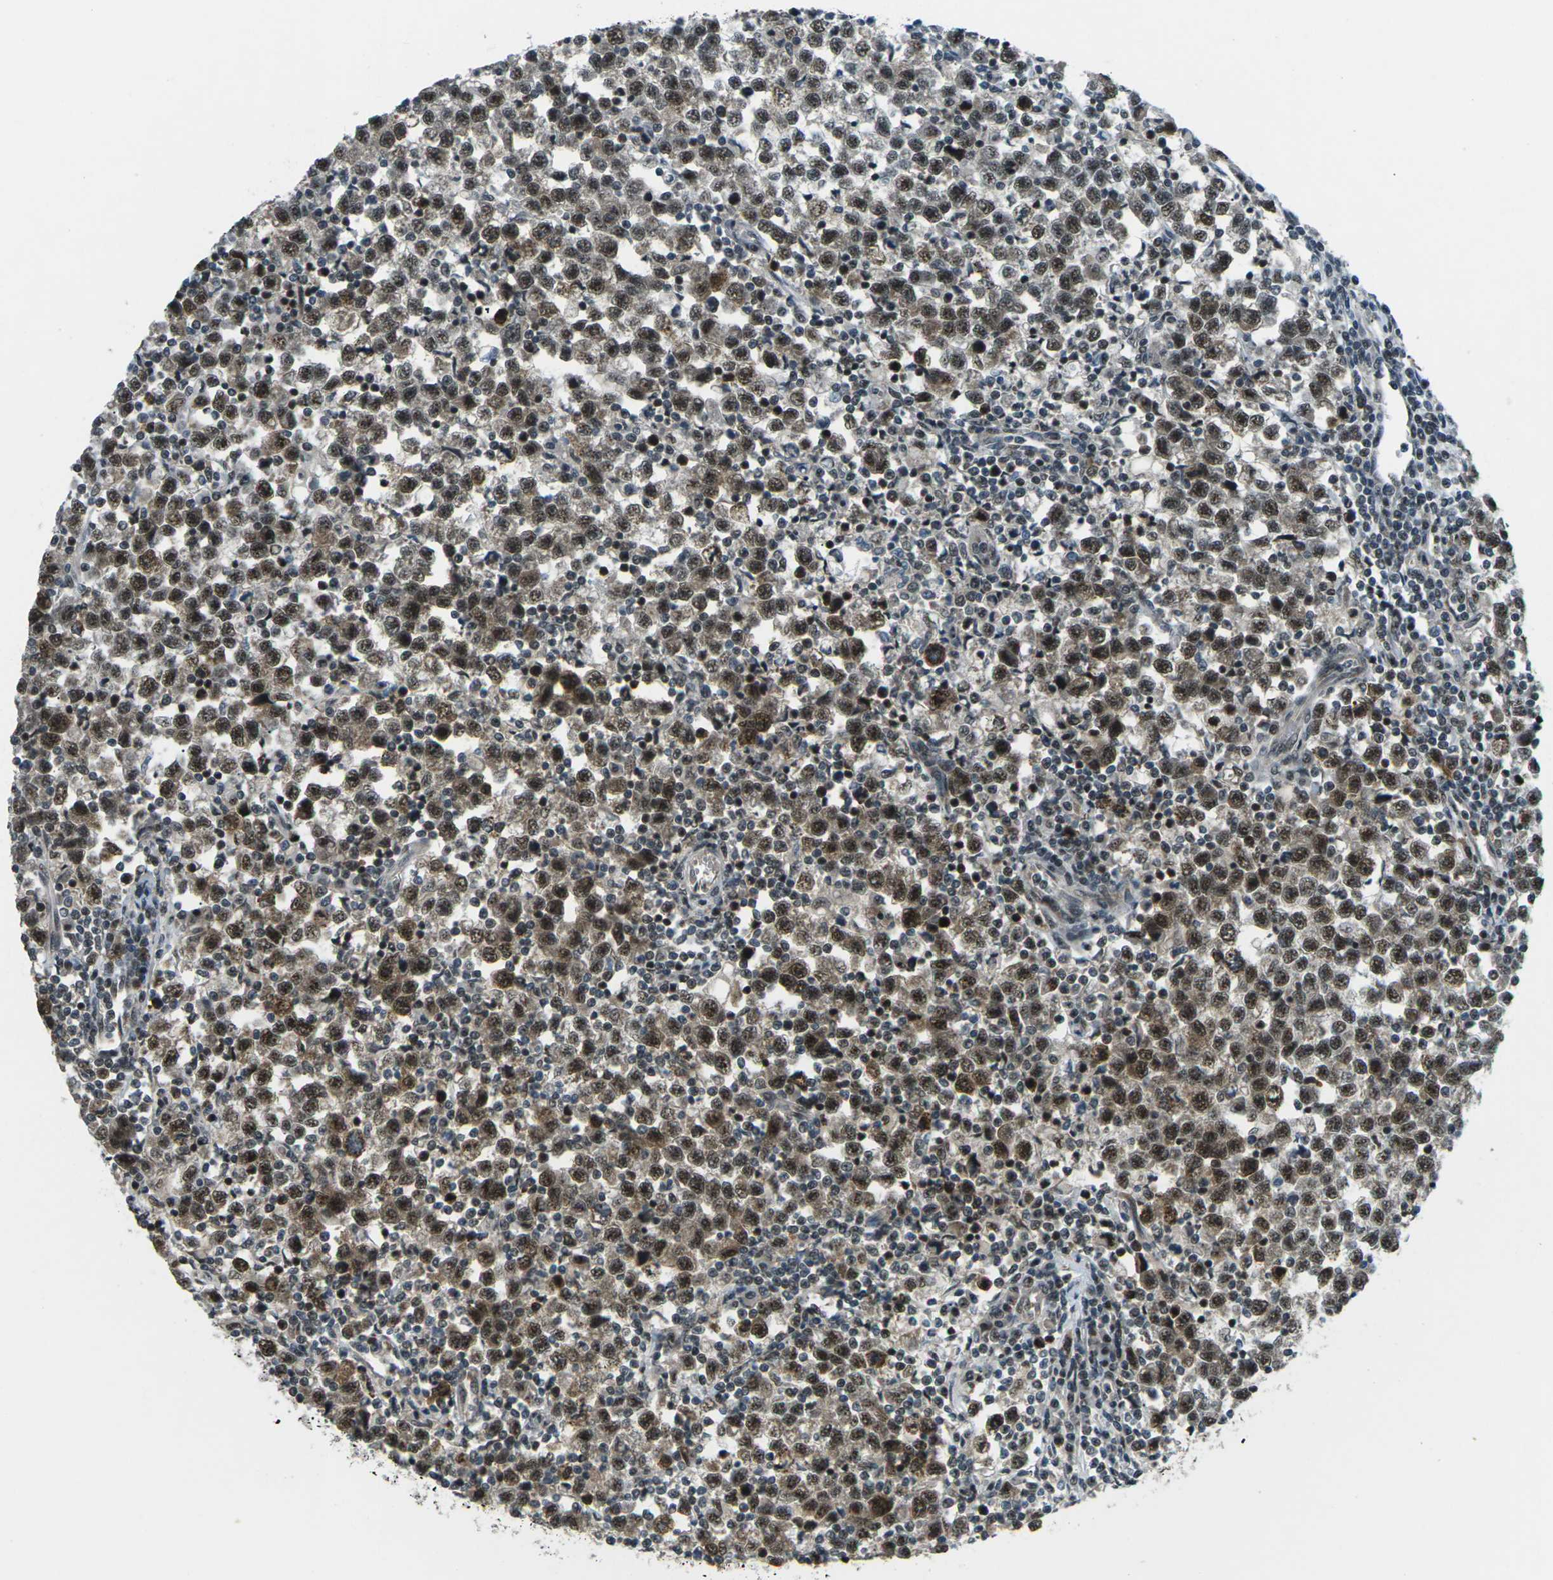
{"staining": {"intensity": "strong", "quantity": ">75%", "location": "cytoplasmic/membranous,nuclear"}, "tissue": "testis cancer", "cell_type": "Tumor cells", "image_type": "cancer", "snomed": [{"axis": "morphology", "description": "Seminoma, NOS"}, {"axis": "topography", "description": "Testis"}], "caption": "This histopathology image demonstrates testis seminoma stained with IHC to label a protein in brown. The cytoplasmic/membranous and nuclear of tumor cells show strong positivity for the protein. Nuclei are counter-stained blue.", "gene": "UBE2S", "patient": {"sex": "male", "age": 43}}